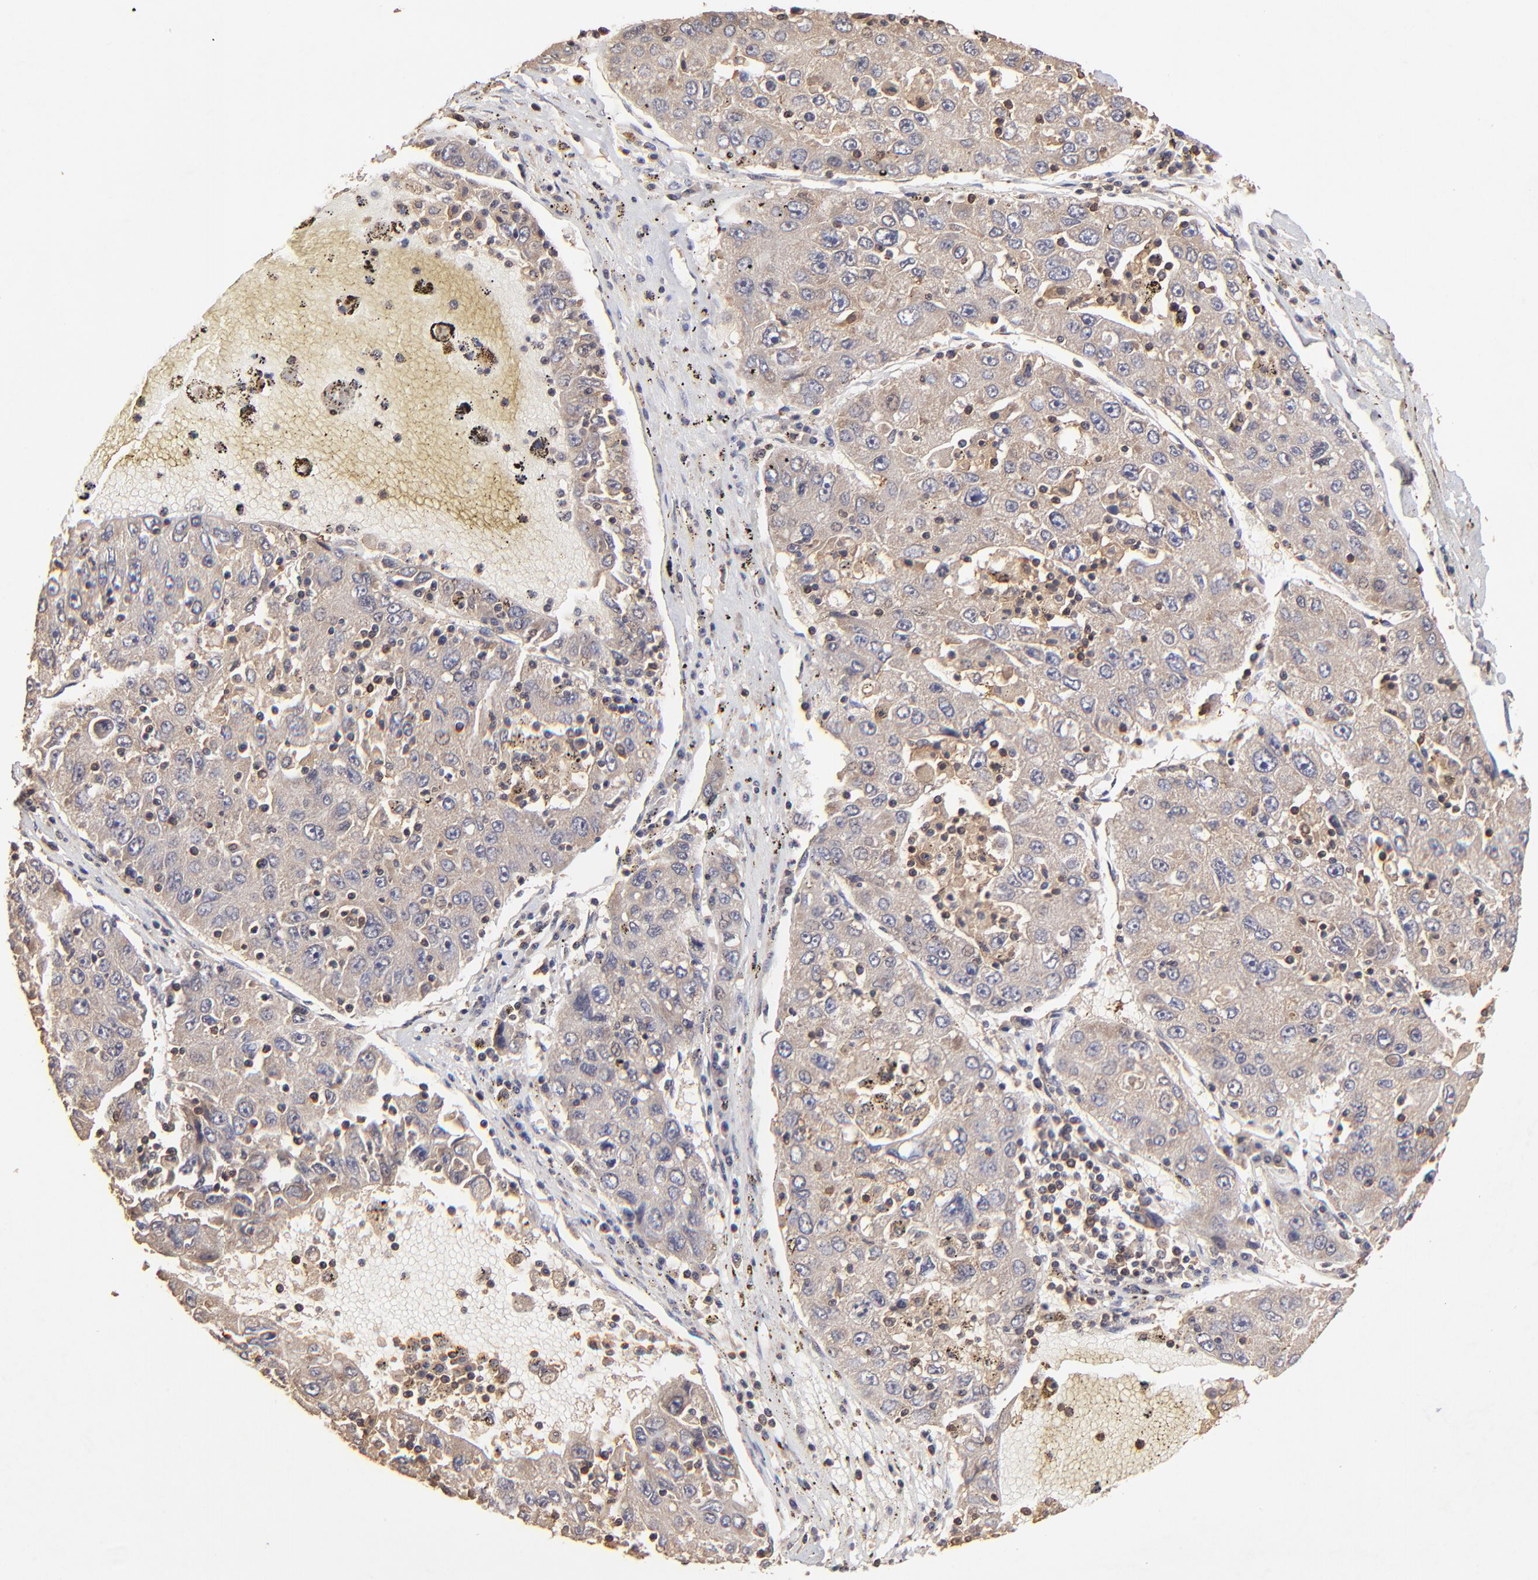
{"staining": {"intensity": "moderate", "quantity": ">75%", "location": "cytoplasmic/membranous"}, "tissue": "liver cancer", "cell_type": "Tumor cells", "image_type": "cancer", "snomed": [{"axis": "morphology", "description": "Carcinoma, Hepatocellular, NOS"}, {"axis": "topography", "description": "Liver"}], "caption": "This is a micrograph of immunohistochemistry (IHC) staining of liver hepatocellular carcinoma, which shows moderate staining in the cytoplasmic/membranous of tumor cells.", "gene": "STON2", "patient": {"sex": "male", "age": 49}}